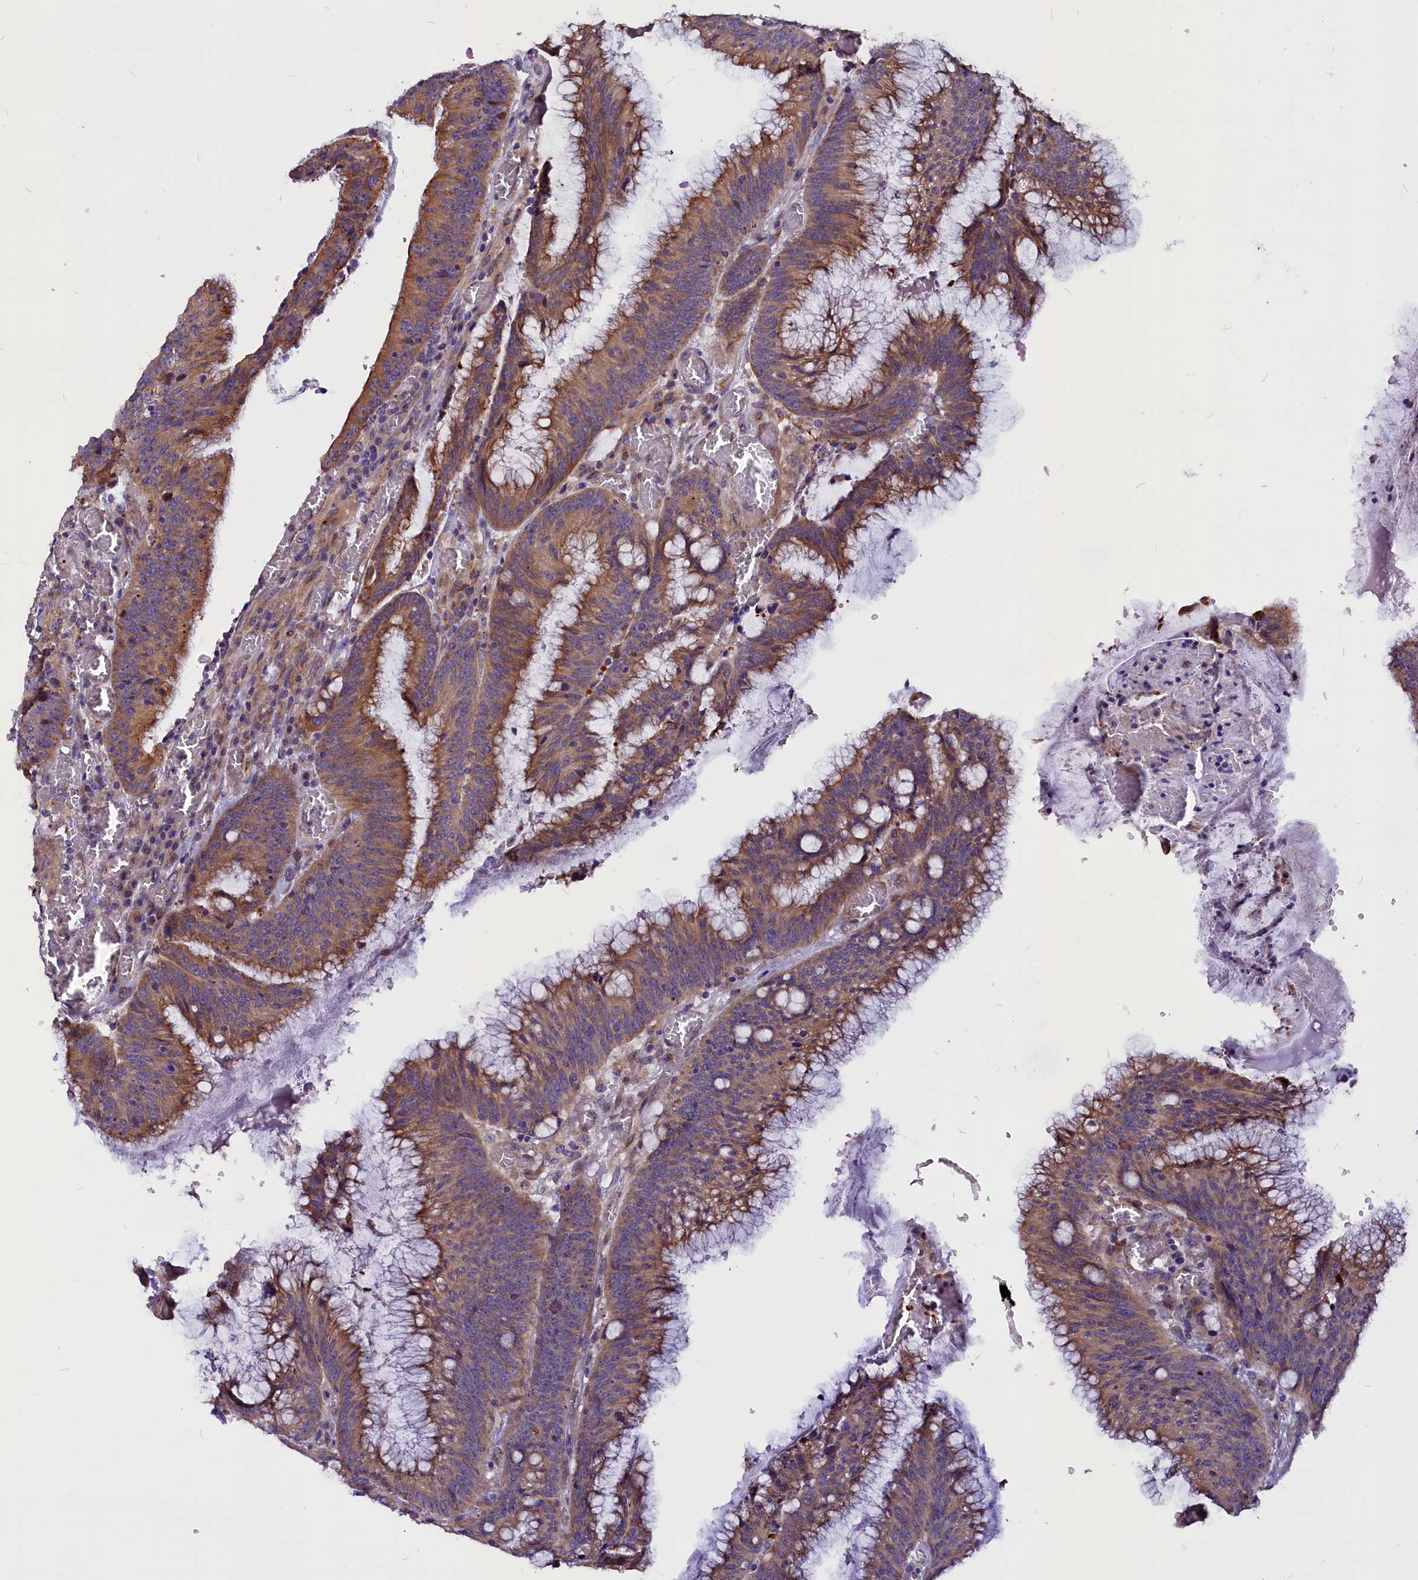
{"staining": {"intensity": "moderate", "quantity": ">75%", "location": "cytoplasmic/membranous"}, "tissue": "colorectal cancer", "cell_type": "Tumor cells", "image_type": "cancer", "snomed": [{"axis": "morphology", "description": "Adenocarcinoma, NOS"}, {"axis": "topography", "description": "Rectum"}], "caption": "Immunohistochemical staining of colorectal cancer (adenocarcinoma) exhibits medium levels of moderate cytoplasmic/membranous protein expression in about >75% of tumor cells. (IHC, brightfield microscopy, high magnification).", "gene": "CEP170", "patient": {"sex": "female", "age": 77}}